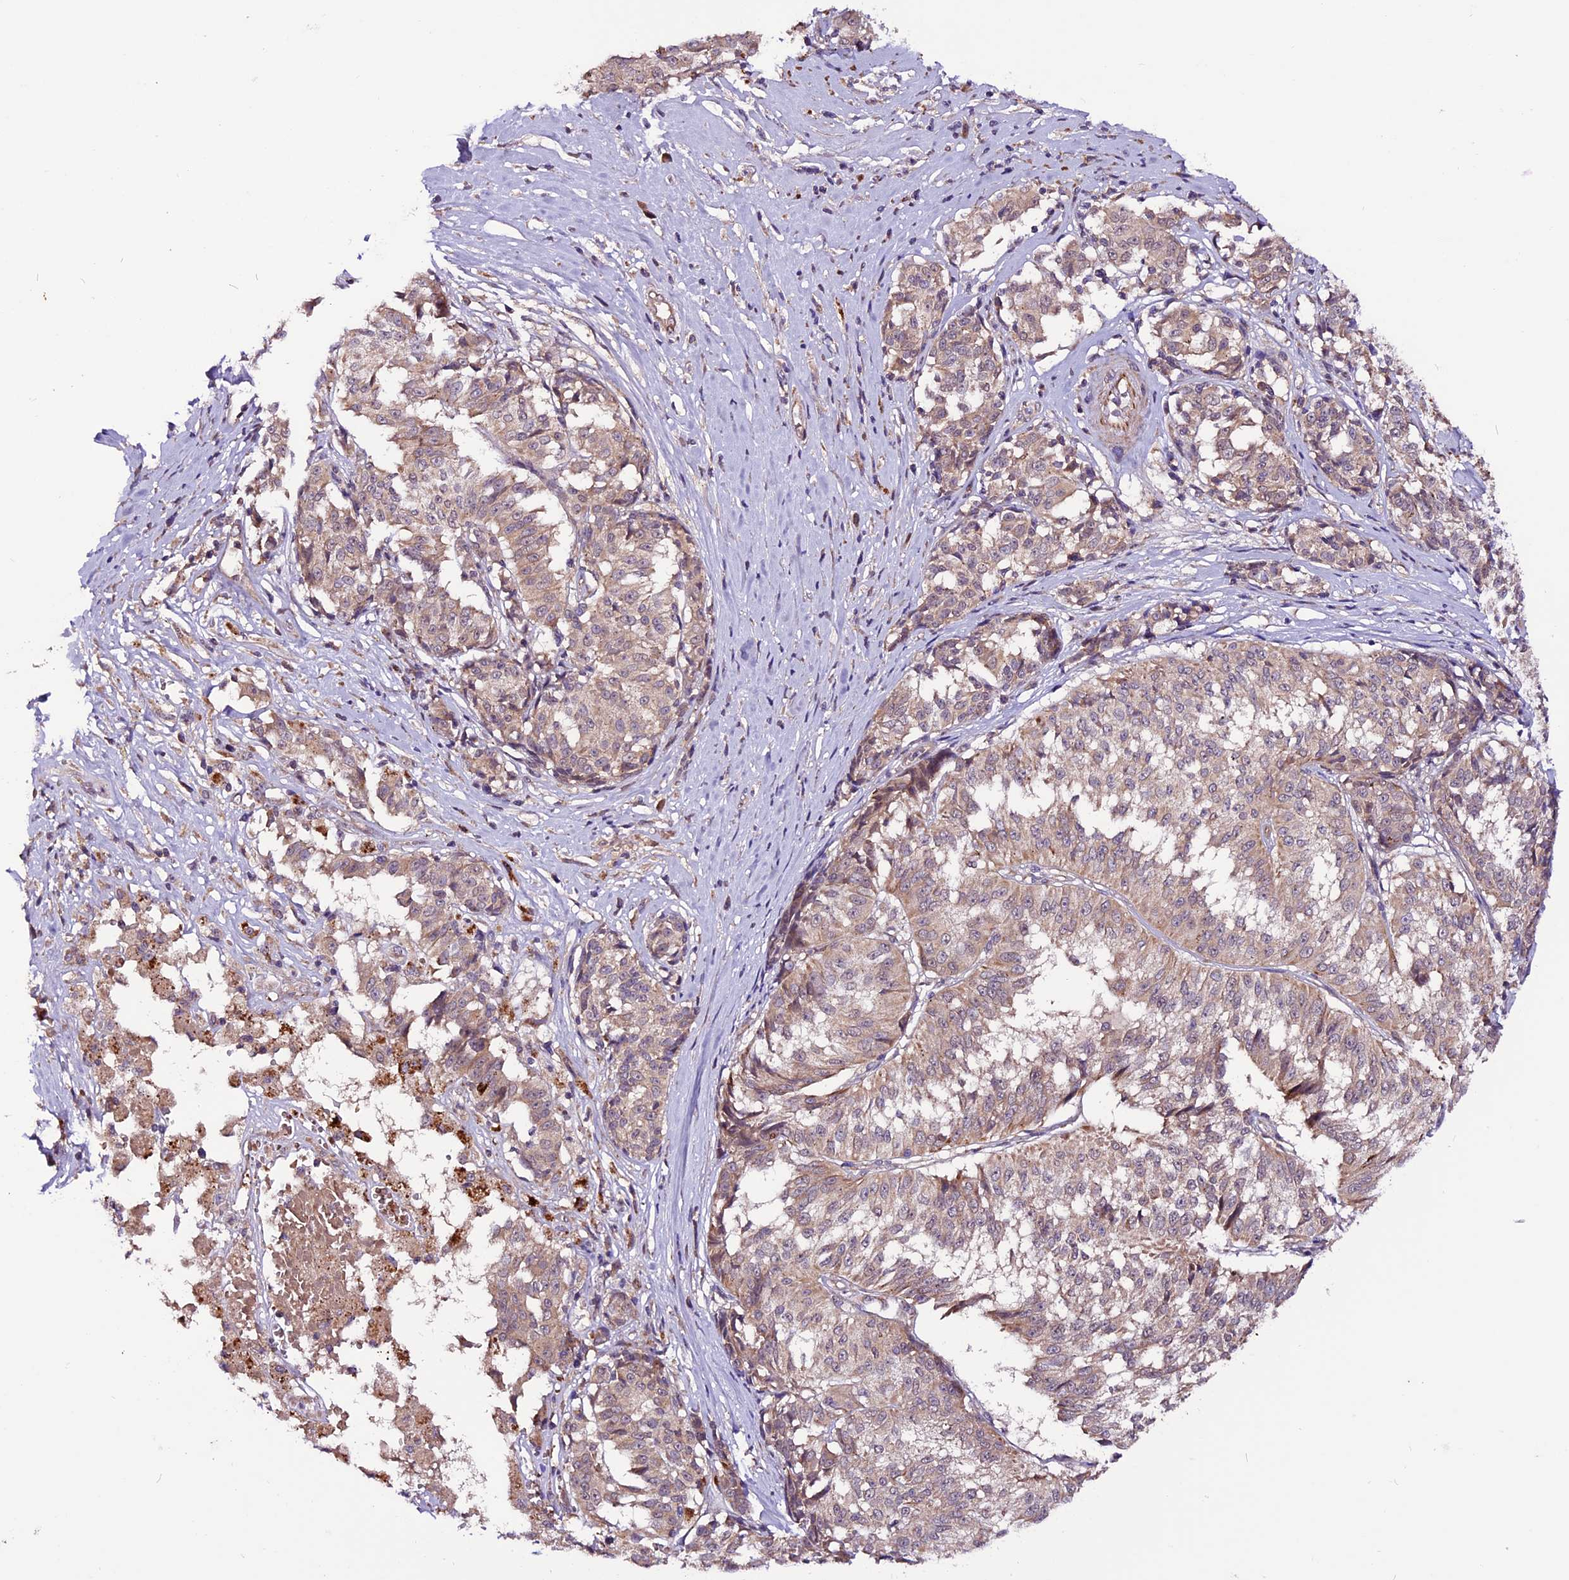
{"staining": {"intensity": "weak", "quantity": ">75%", "location": "cytoplasmic/membranous"}, "tissue": "melanoma", "cell_type": "Tumor cells", "image_type": "cancer", "snomed": [{"axis": "morphology", "description": "Malignant melanoma, NOS"}, {"axis": "topography", "description": "Skin"}], "caption": "A photomicrograph showing weak cytoplasmic/membranous expression in approximately >75% of tumor cells in melanoma, as visualized by brown immunohistochemical staining.", "gene": "RINL", "patient": {"sex": "female", "age": 72}}